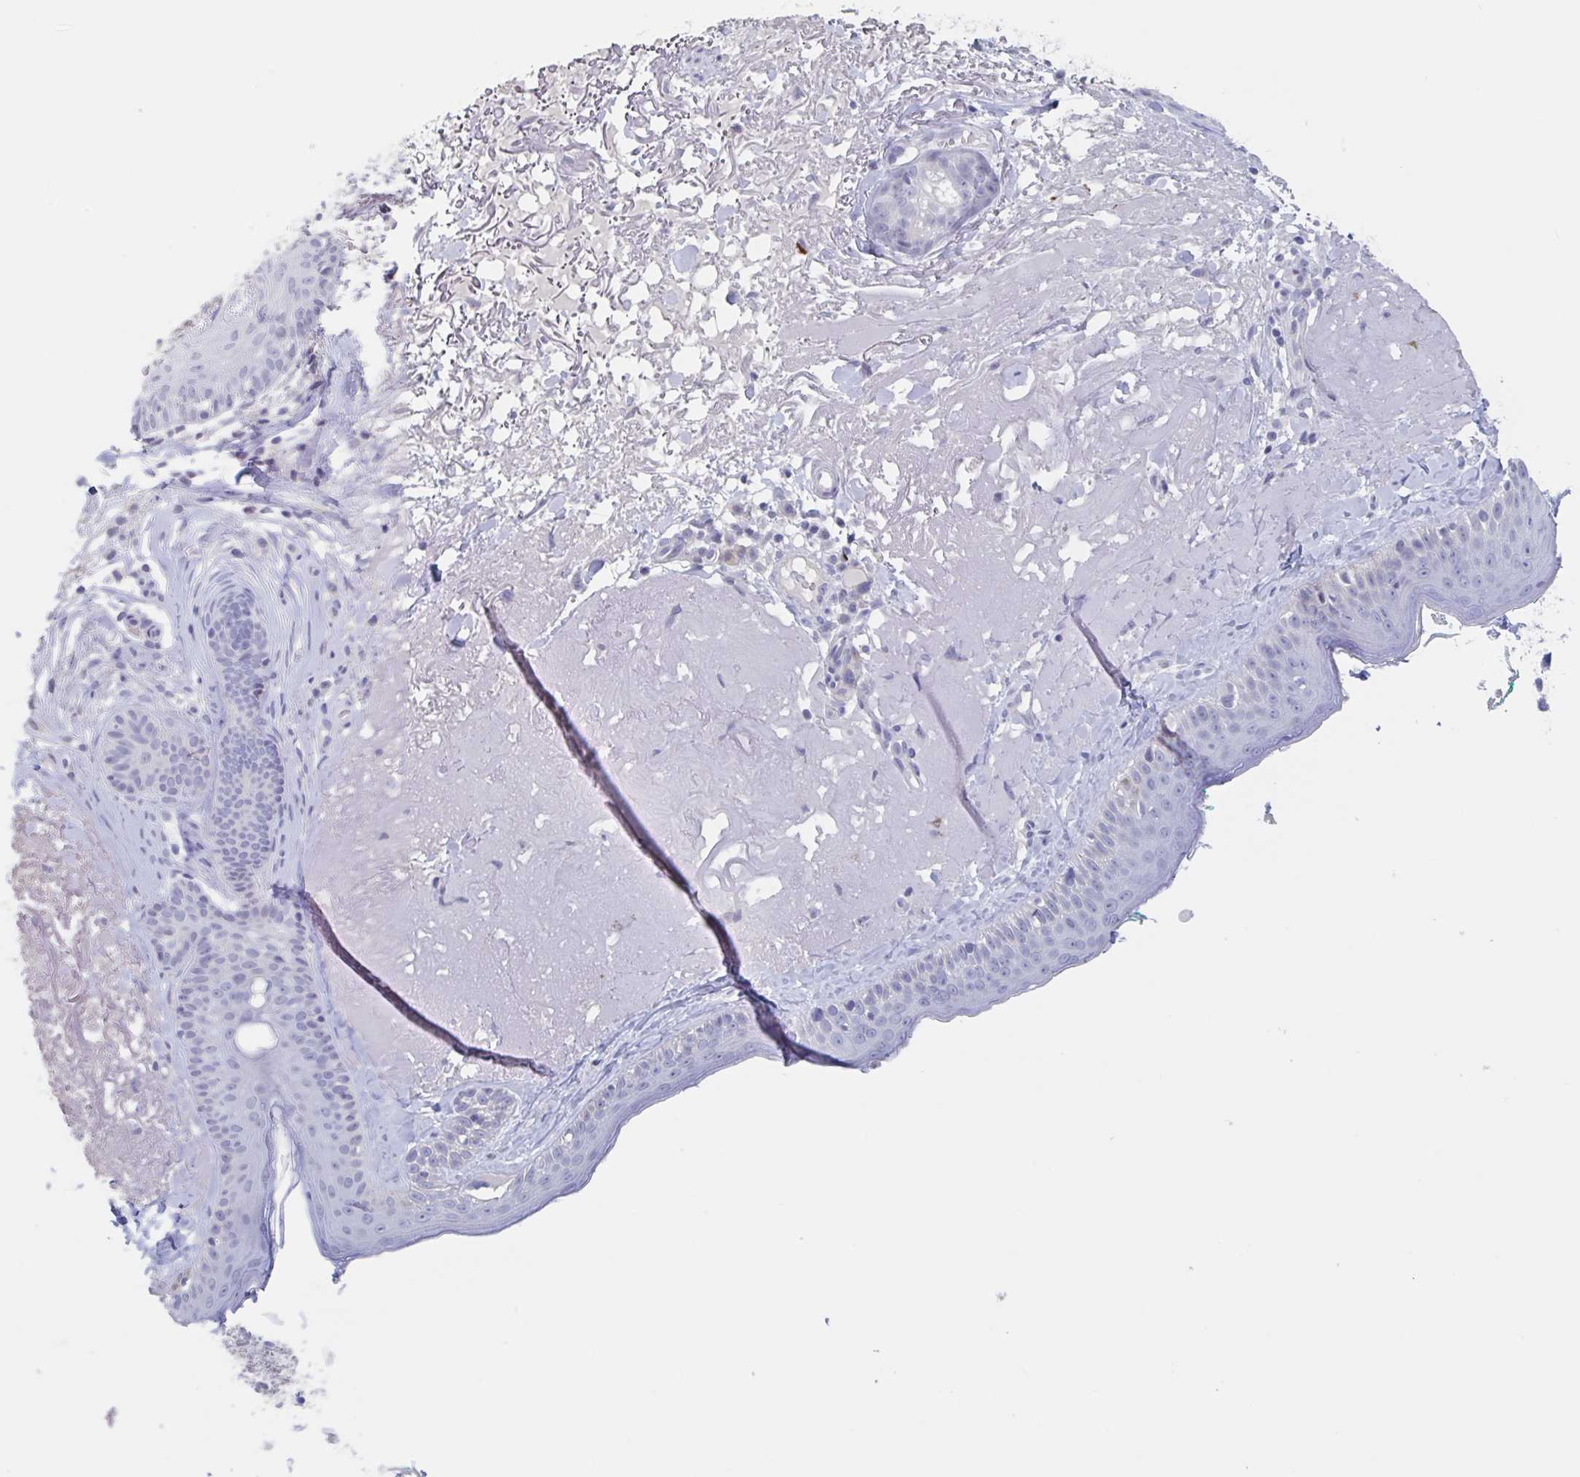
{"staining": {"intensity": "negative", "quantity": "none", "location": "none"}, "tissue": "skin", "cell_type": "Fibroblasts", "image_type": "normal", "snomed": [{"axis": "morphology", "description": "Normal tissue, NOS"}, {"axis": "topography", "description": "Skin"}], "caption": "DAB immunohistochemical staining of benign skin shows no significant staining in fibroblasts. The staining was performed using DAB to visualize the protein expression in brown, while the nuclei were stained in blue with hematoxylin (Magnification: 20x).", "gene": "NOXRED1", "patient": {"sex": "male", "age": 73}}